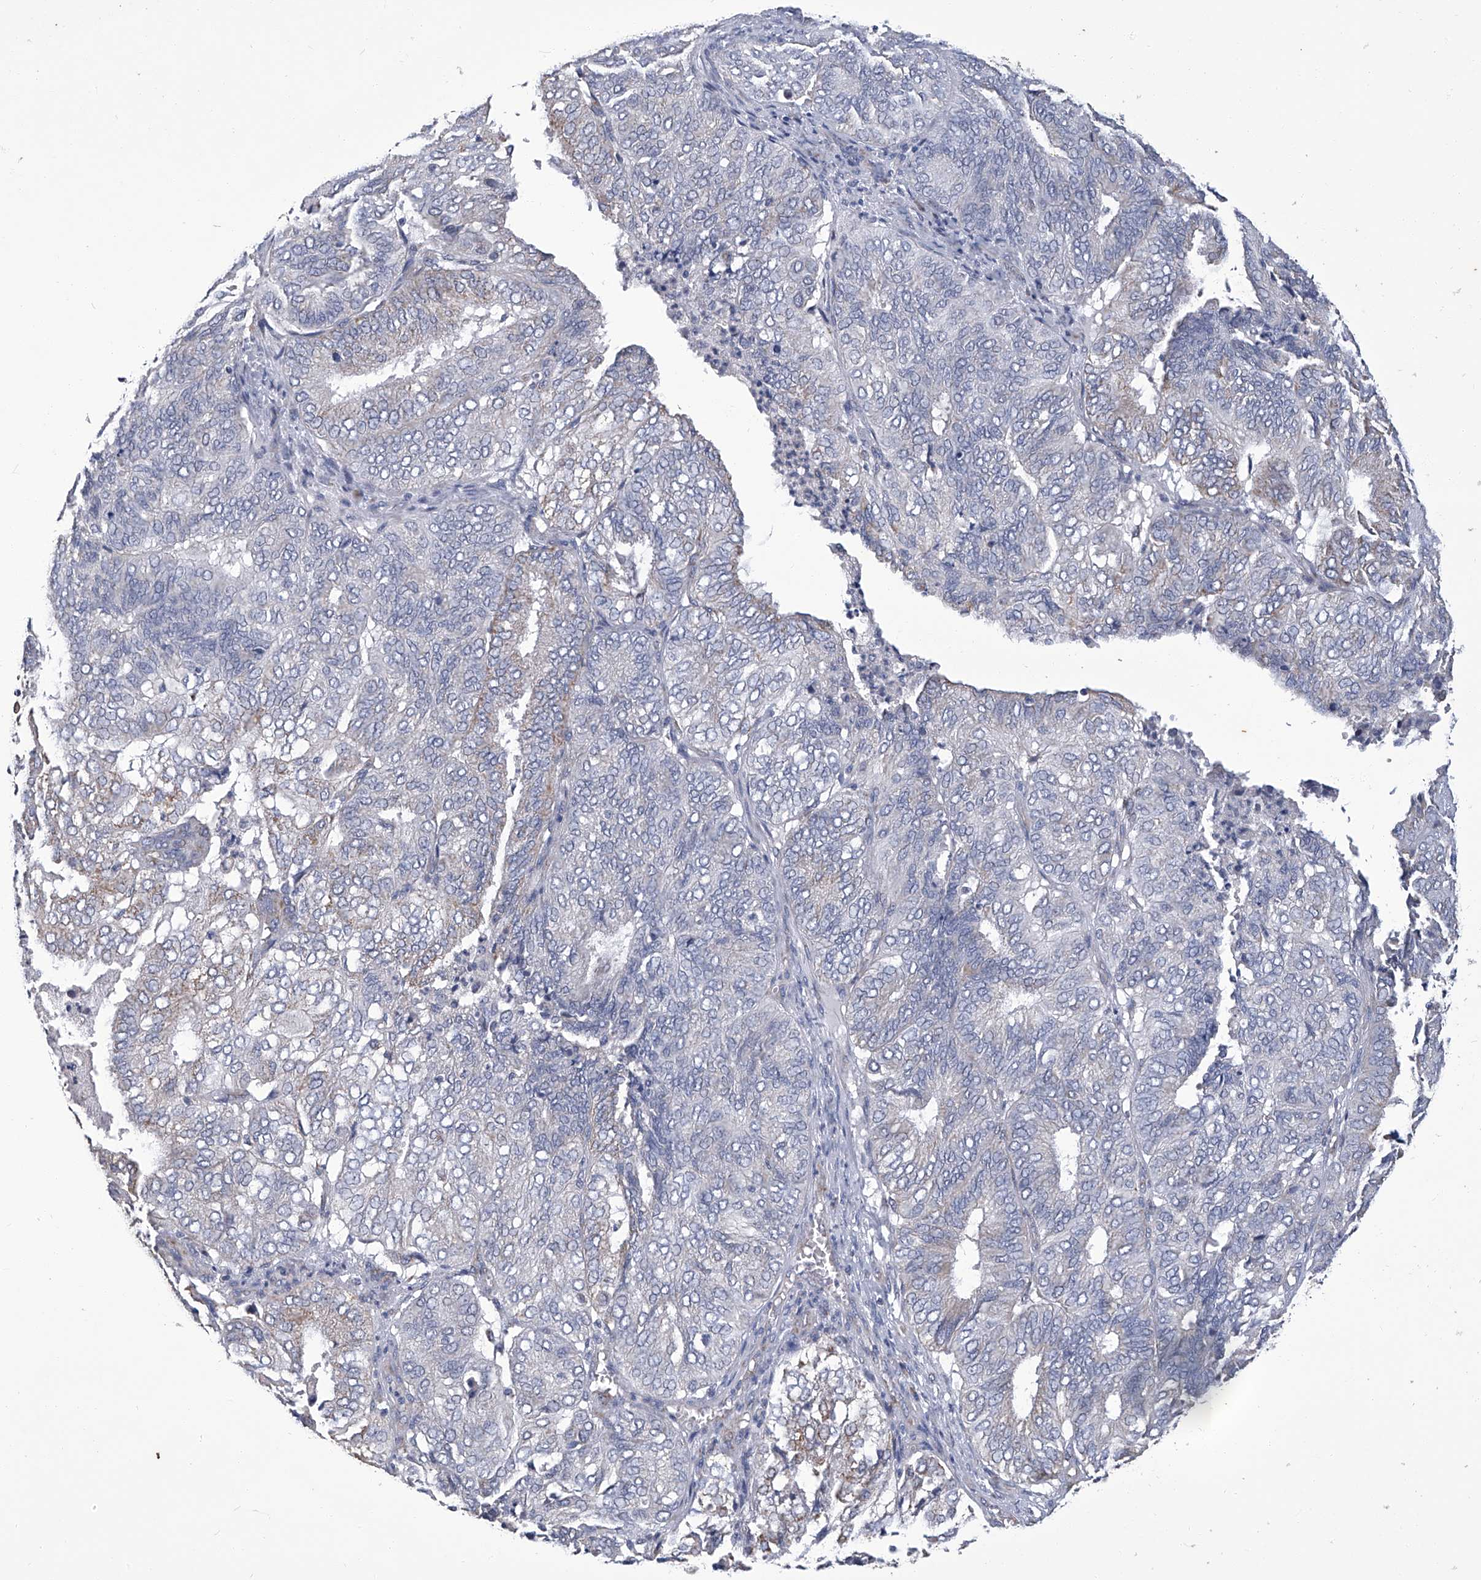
{"staining": {"intensity": "negative", "quantity": "none", "location": "none"}, "tissue": "endometrial cancer", "cell_type": "Tumor cells", "image_type": "cancer", "snomed": [{"axis": "morphology", "description": "Adenocarcinoma, NOS"}, {"axis": "topography", "description": "Uterus"}], "caption": "Immunohistochemistry micrograph of neoplastic tissue: endometrial adenocarcinoma stained with DAB exhibits no significant protein positivity in tumor cells. The staining is performed using DAB brown chromogen with nuclei counter-stained in using hematoxylin.", "gene": "OAT", "patient": {"sex": "female", "age": 60}}